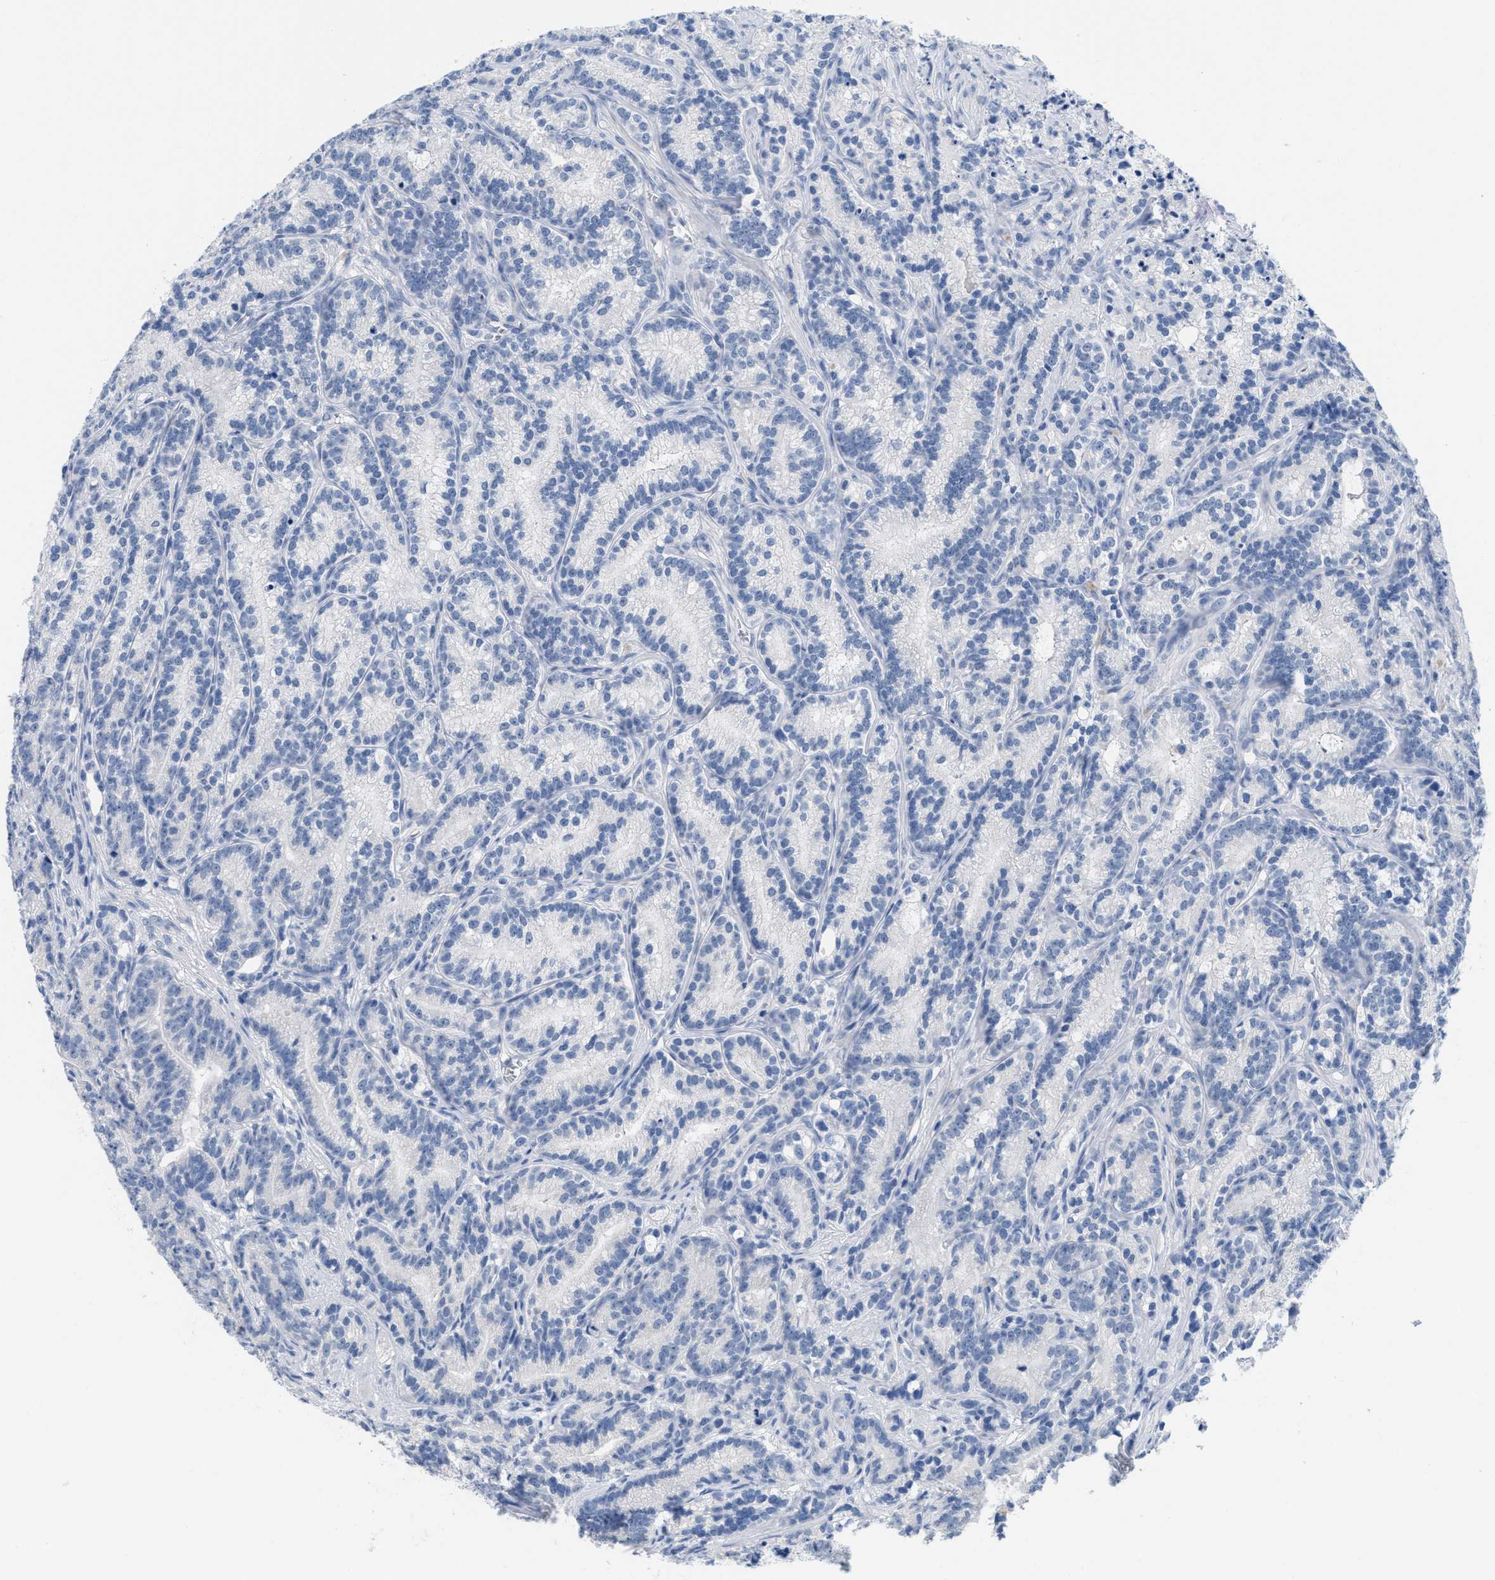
{"staining": {"intensity": "negative", "quantity": "none", "location": "none"}, "tissue": "prostate cancer", "cell_type": "Tumor cells", "image_type": "cancer", "snomed": [{"axis": "morphology", "description": "Adenocarcinoma, Low grade"}, {"axis": "topography", "description": "Prostate"}], "caption": "The immunohistochemistry (IHC) micrograph has no significant staining in tumor cells of prostate cancer tissue.", "gene": "CR1", "patient": {"sex": "male", "age": 89}}